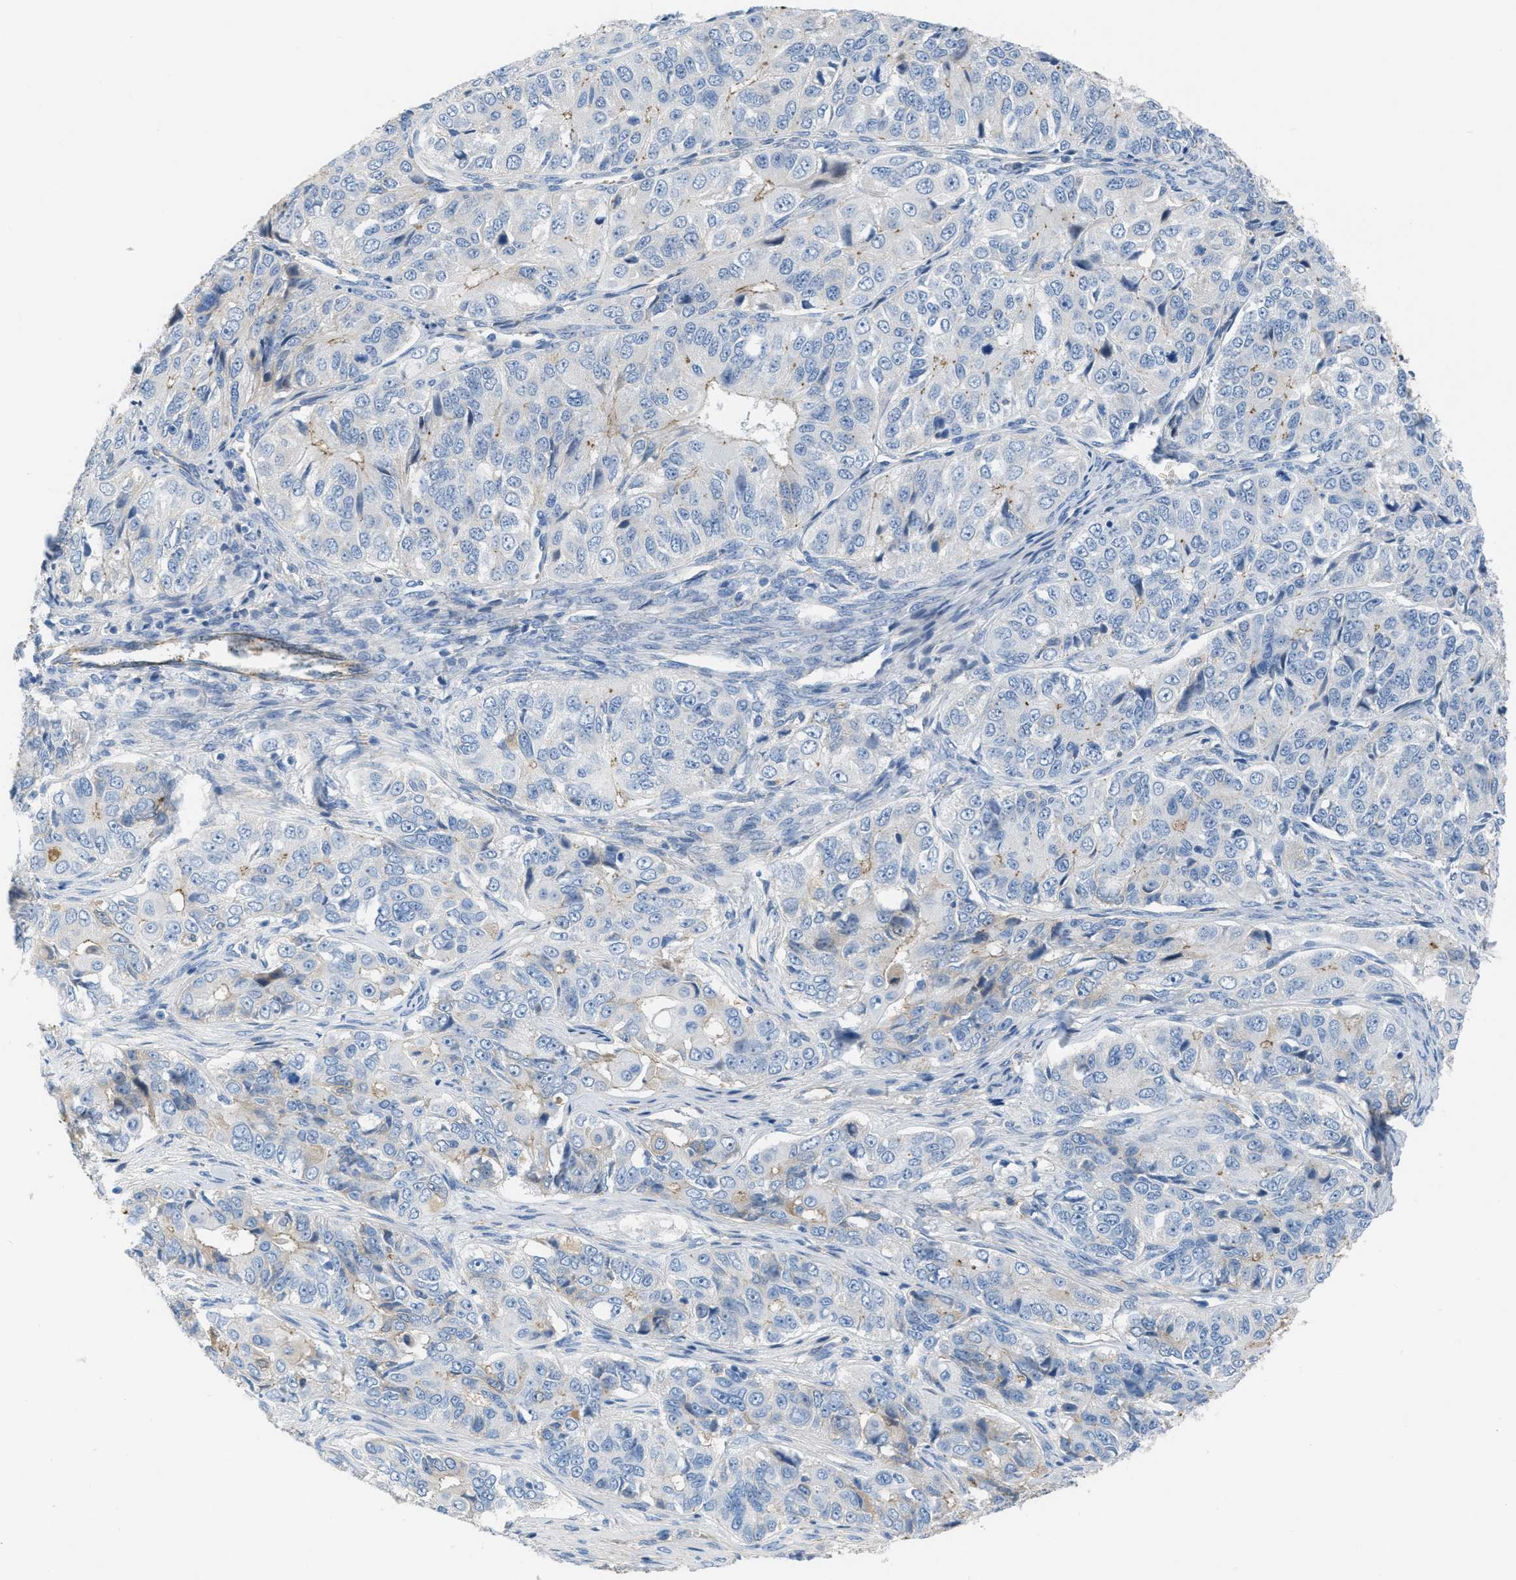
{"staining": {"intensity": "negative", "quantity": "none", "location": "none"}, "tissue": "ovarian cancer", "cell_type": "Tumor cells", "image_type": "cancer", "snomed": [{"axis": "morphology", "description": "Carcinoma, endometroid"}, {"axis": "topography", "description": "Ovary"}], "caption": "Tumor cells are negative for protein expression in human ovarian cancer. The staining is performed using DAB brown chromogen with nuclei counter-stained in using hematoxylin.", "gene": "CRB3", "patient": {"sex": "female", "age": 51}}